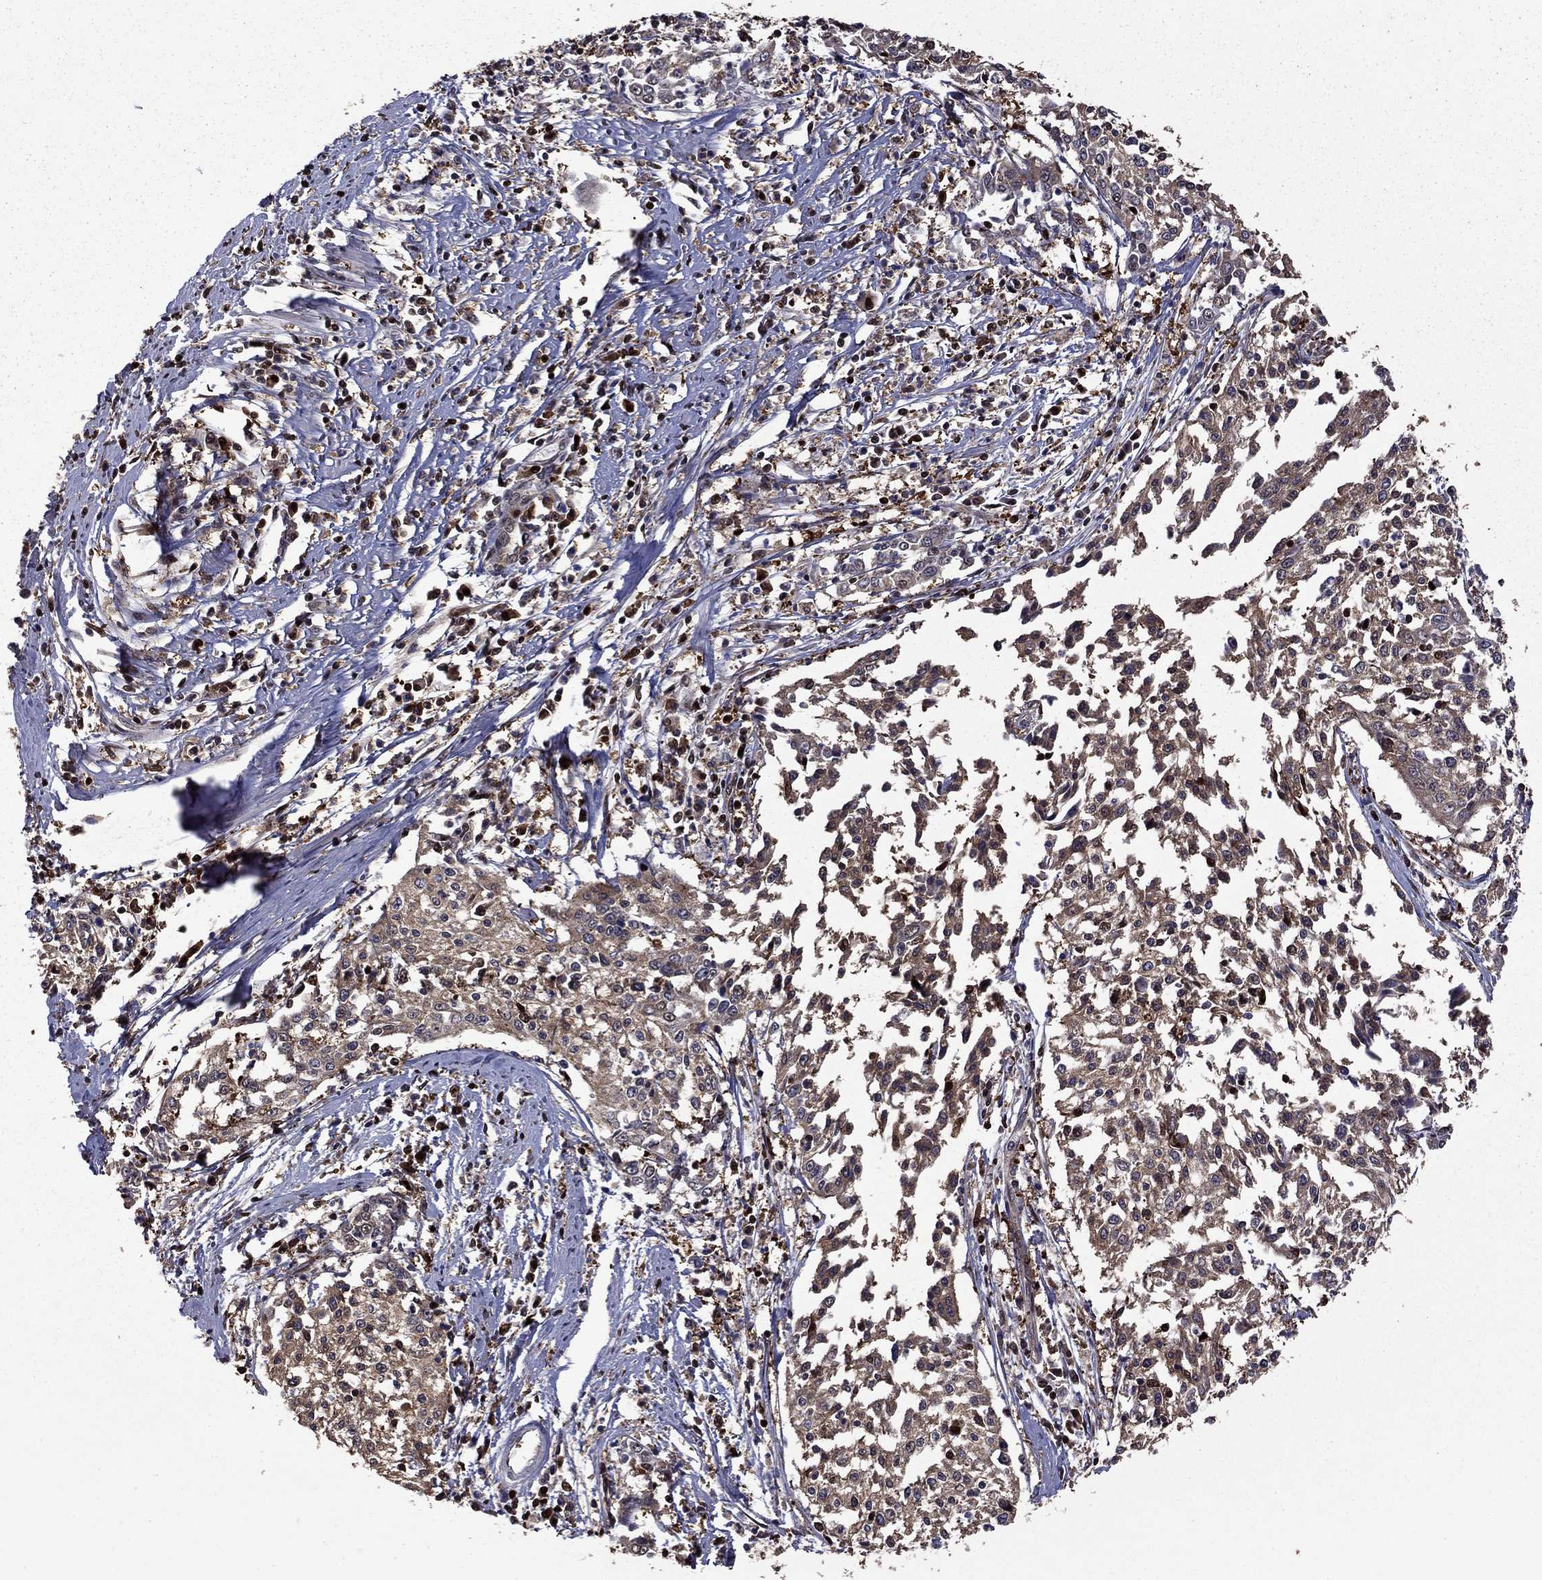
{"staining": {"intensity": "moderate", "quantity": "<25%", "location": "cytoplasmic/membranous"}, "tissue": "cervical cancer", "cell_type": "Tumor cells", "image_type": "cancer", "snomed": [{"axis": "morphology", "description": "Squamous cell carcinoma, NOS"}, {"axis": "topography", "description": "Cervix"}], "caption": "This micrograph exhibits immunohistochemistry staining of human cervical cancer, with low moderate cytoplasmic/membranous positivity in approximately <25% of tumor cells.", "gene": "APPBP2", "patient": {"sex": "female", "age": 41}}